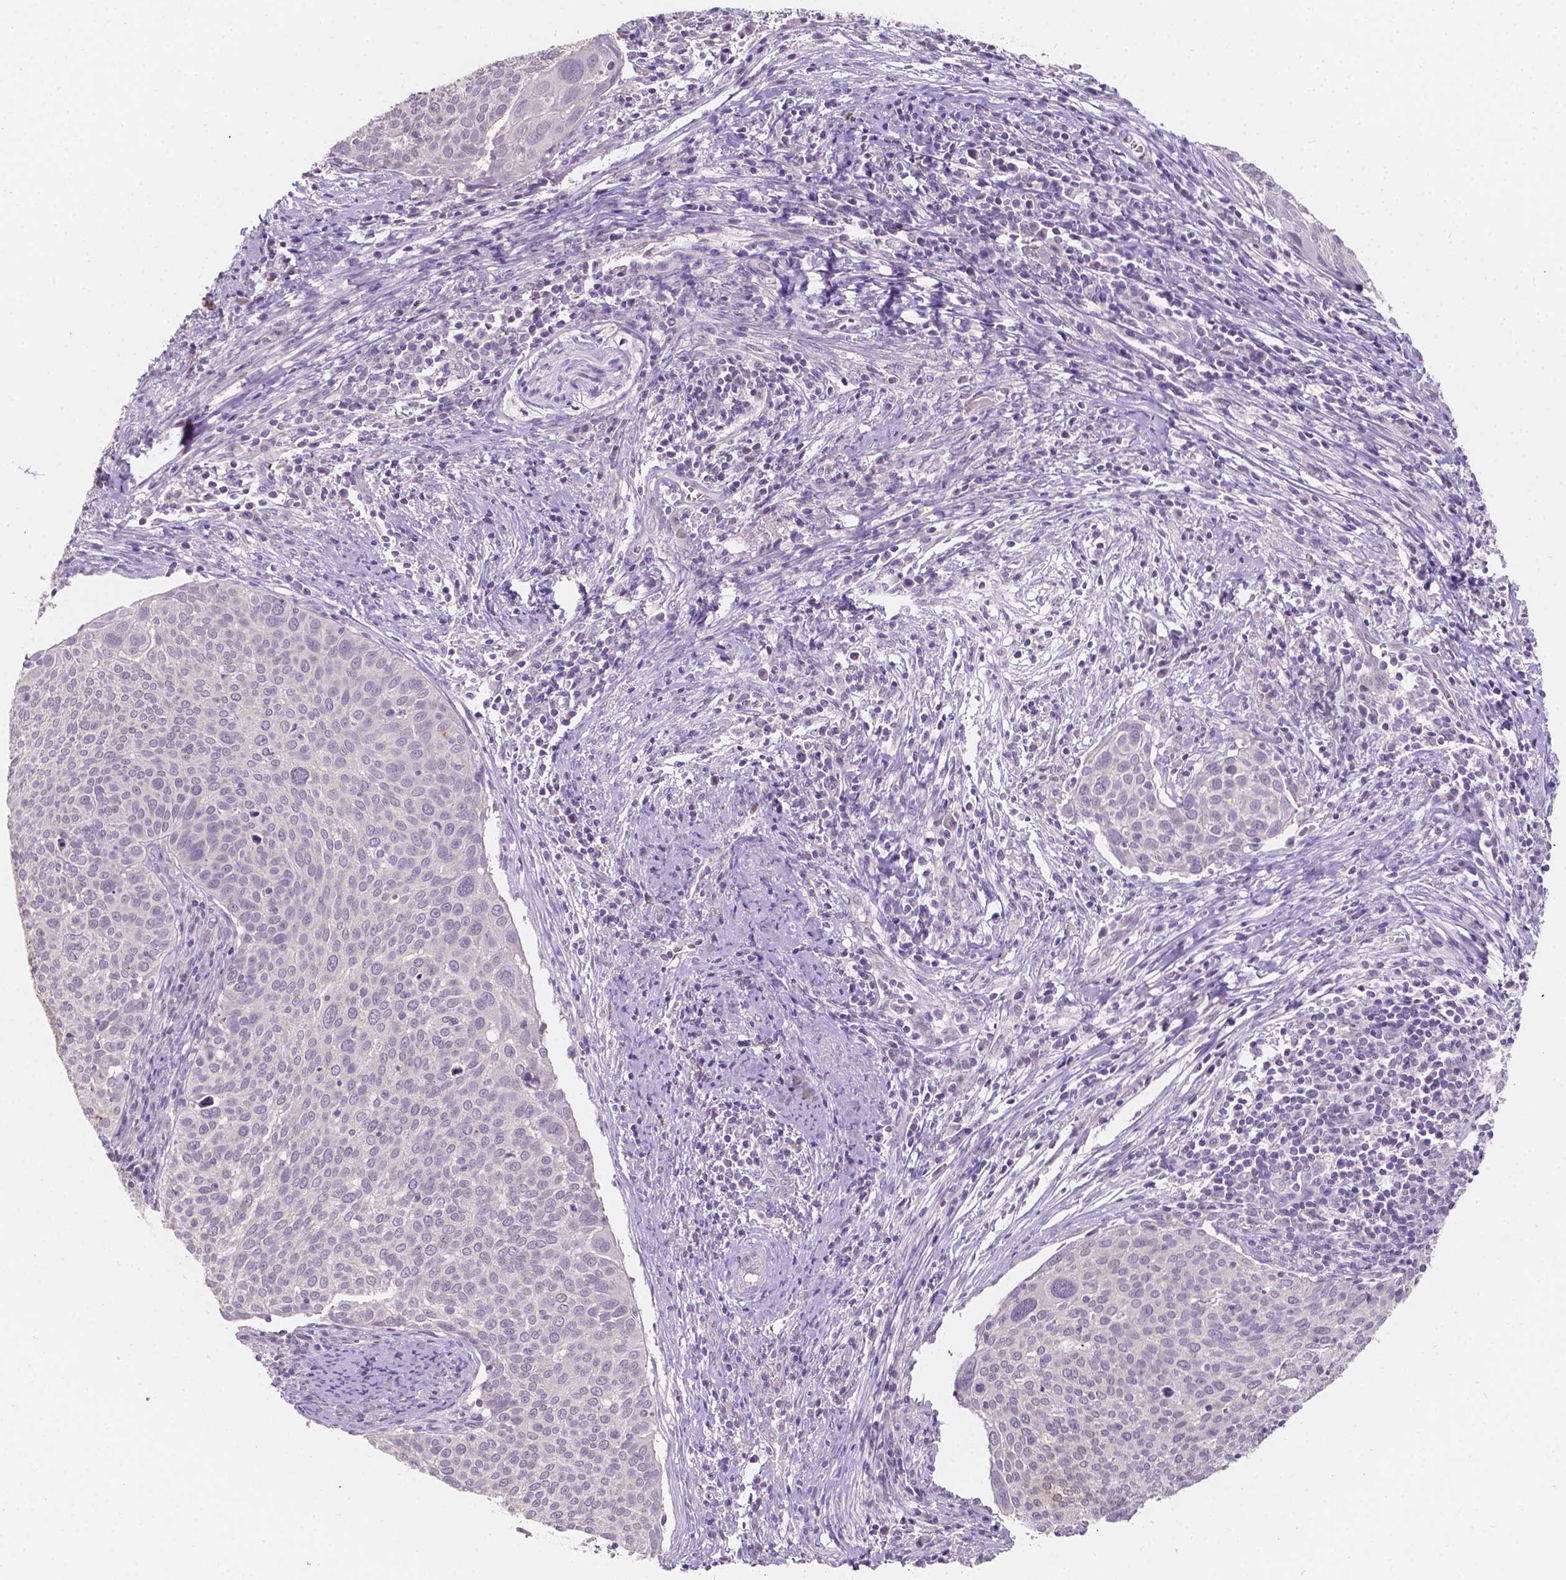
{"staining": {"intensity": "negative", "quantity": "none", "location": "none"}, "tissue": "cervical cancer", "cell_type": "Tumor cells", "image_type": "cancer", "snomed": [{"axis": "morphology", "description": "Squamous cell carcinoma, NOS"}, {"axis": "topography", "description": "Cervix"}], "caption": "There is no significant staining in tumor cells of cervical squamous cell carcinoma.", "gene": "TAL1", "patient": {"sex": "female", "age": 39}}